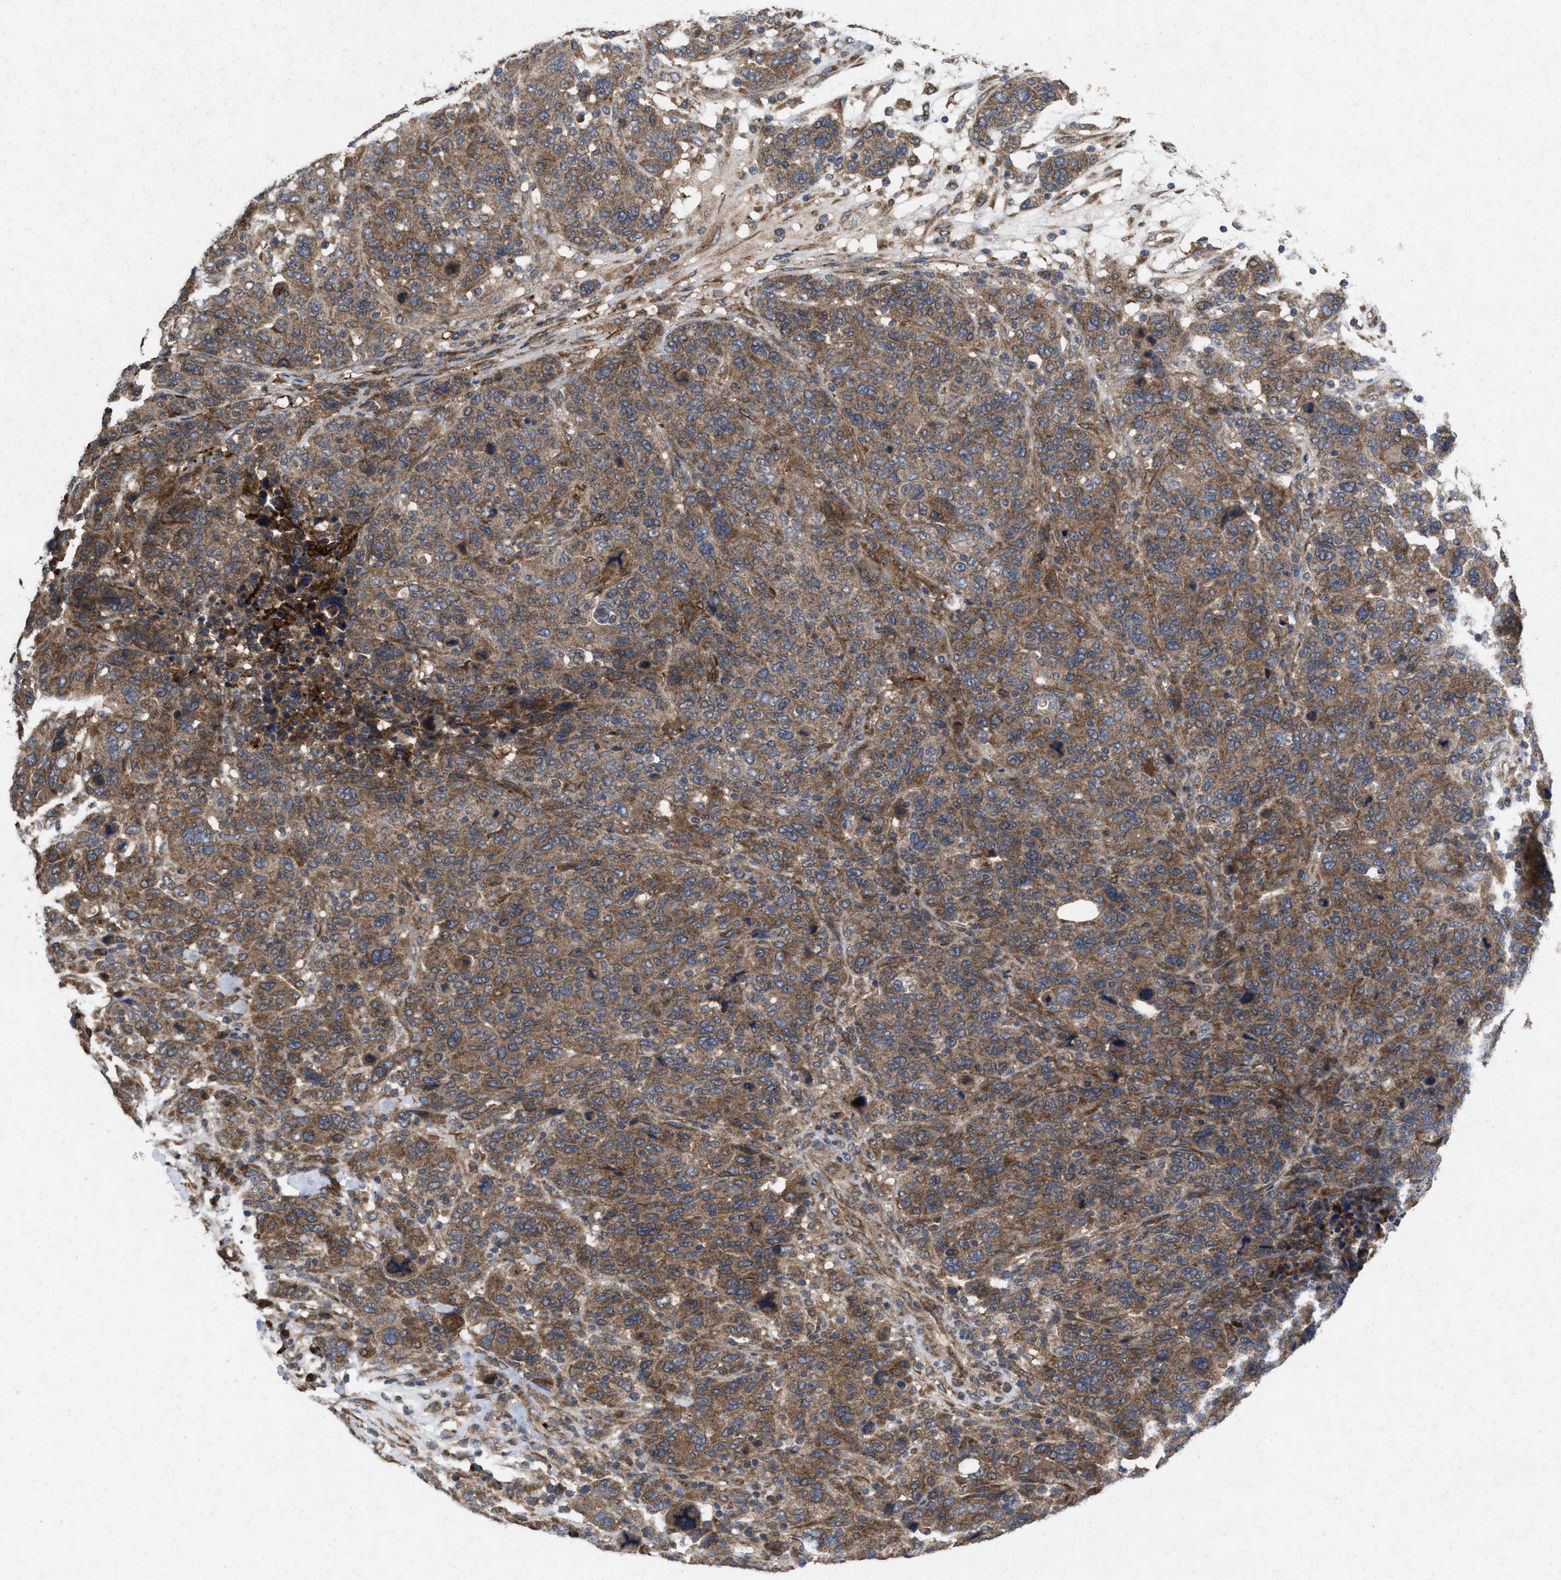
{"staining": {"intensity": "moderate", "quantity": ">75%", "location": "cytoplasmic/membranous"}, "tissue": "breast cancer", "cell_type": "Tumor cells", "image_type": "cancer", "snomed": [{"axis": "morphology", "description": "Duct carcinoma"}, {"axis": "topography", "description": "Breast"}], "caption": "Invasive ductal carcinoma (breast) tissue exhibits moderate cytoplasmic/membranous staining in about >75% of tumor cells, visualized by immunohistochemistry.", "gene": "MSI2", "patient": {"sex": "female", "age": 37}}